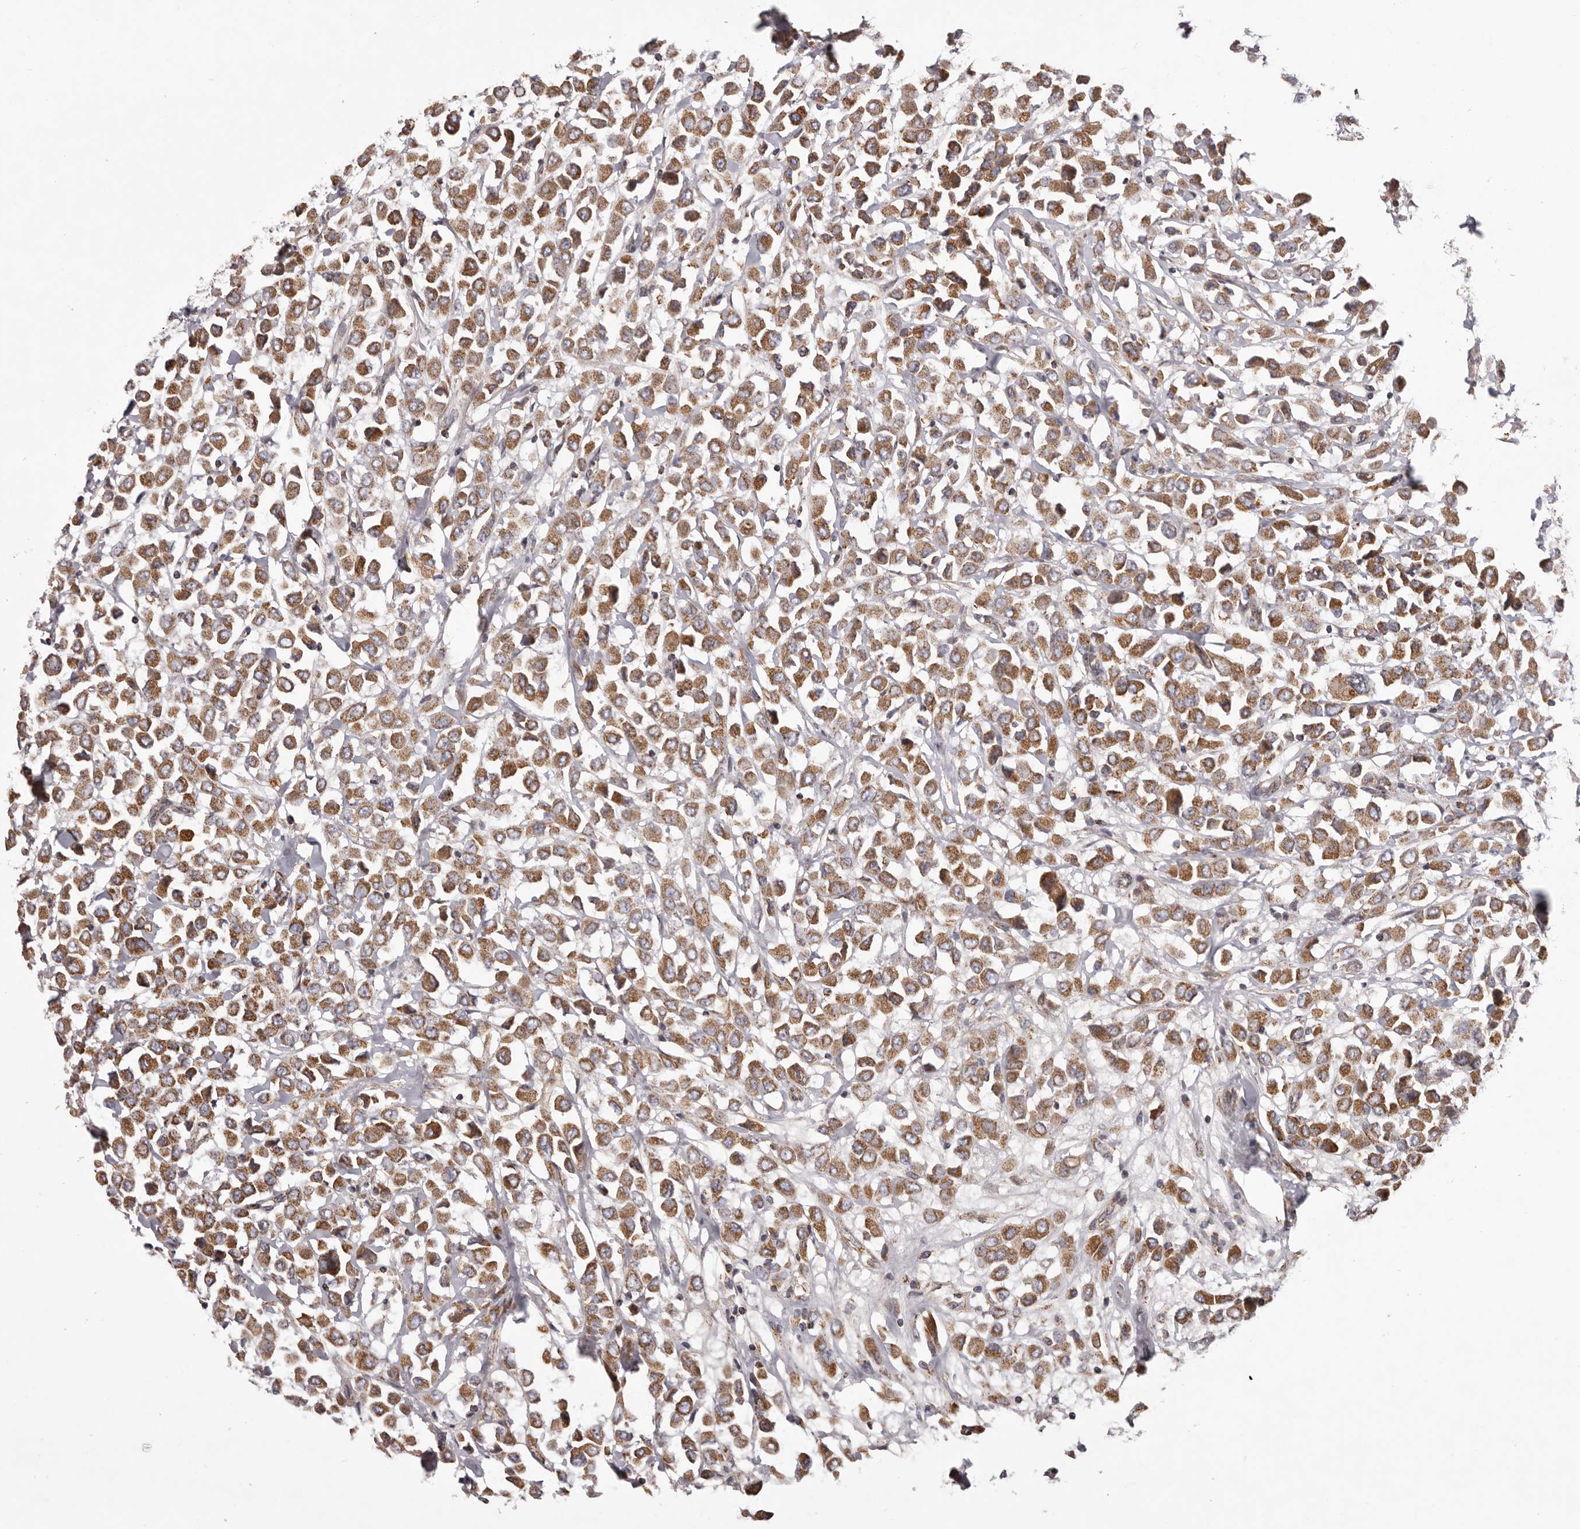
{"staining": {"intensity": "strong", "quantity": ">75%", "location": "cytoplasmic/membranous"}, "tissue": "breast cancer", "cell_type": "Tumor cells", "image_type": "cancer", "snomed": [{"axis": "morphology", "description": "Duct carcinoma"}, {"axis": "topography", "description": "Breast"}], "caption": "A histopathology image of human breast cancer (infiltrating ductal carcinoma) stained for a protein demonstrates strong cytoplasmic/membranous brown staining in tumor cells. (IHC, brightfield microscopy, high magnification).", "gene": "CHRM2", "patient": {"sex": "female", "age": 61}}